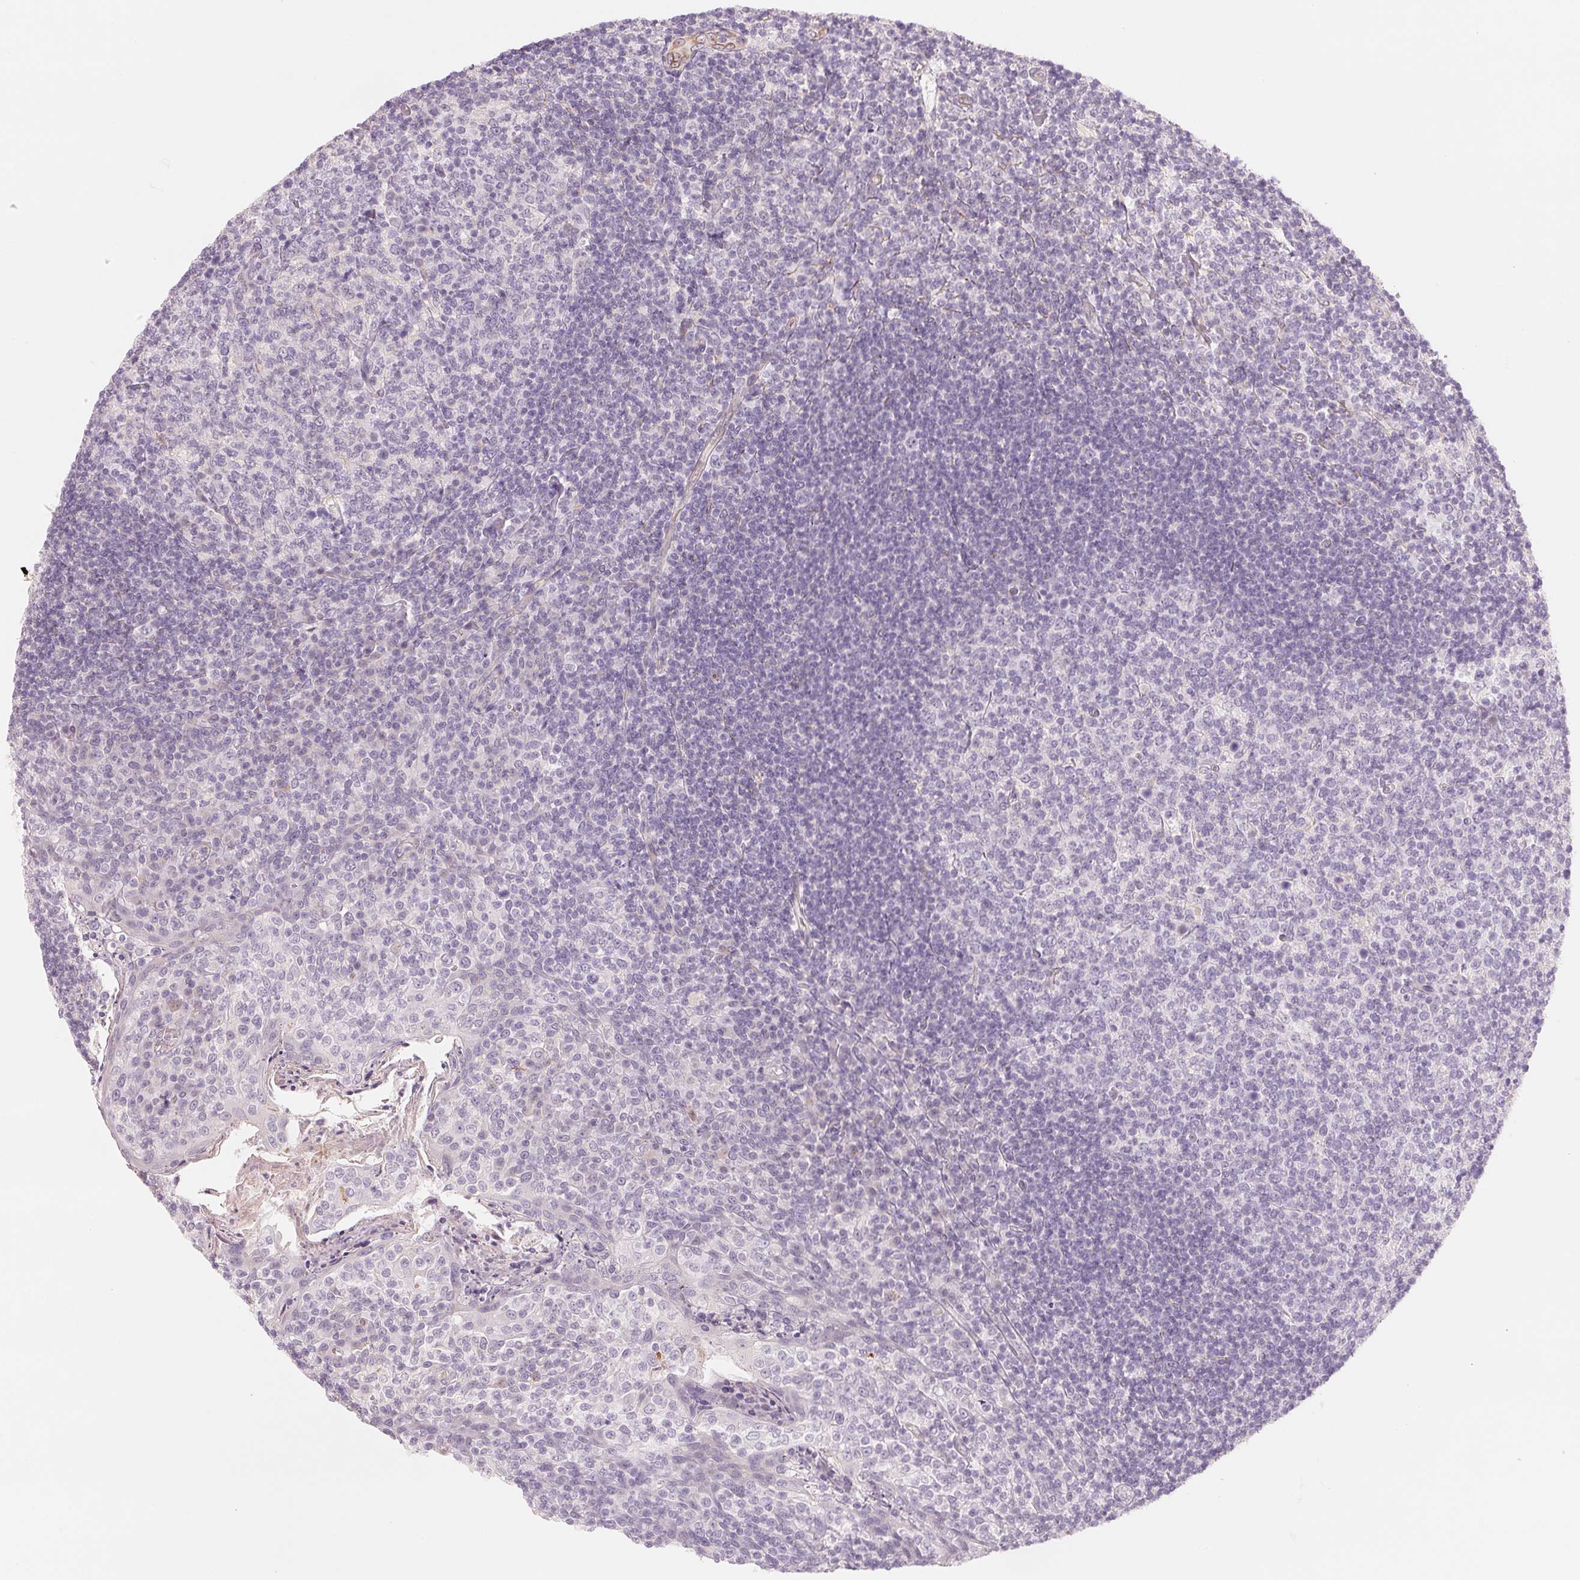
{"staining": {"intensity": "negative", "quantity": "none", "location": "none"}, "tissue": "tonsil", "cell_type": "Germinal center cells", "image_type": "normal", "snomed": [{"axis": "morphology", "description": "Normal tissue, NOS"}, {"axis": "topography", "description": "Tonsil"}], "caption": "Immunohistochemistry photomicrograph of normal tonsil: tonsil stained with DAB shows no significant protein expression in germinal center cells. (DAB immunohistochemistry (IHC), high magnification).", "gene": "CFHR2", "patient": {"sex": "female", "age": 10}}